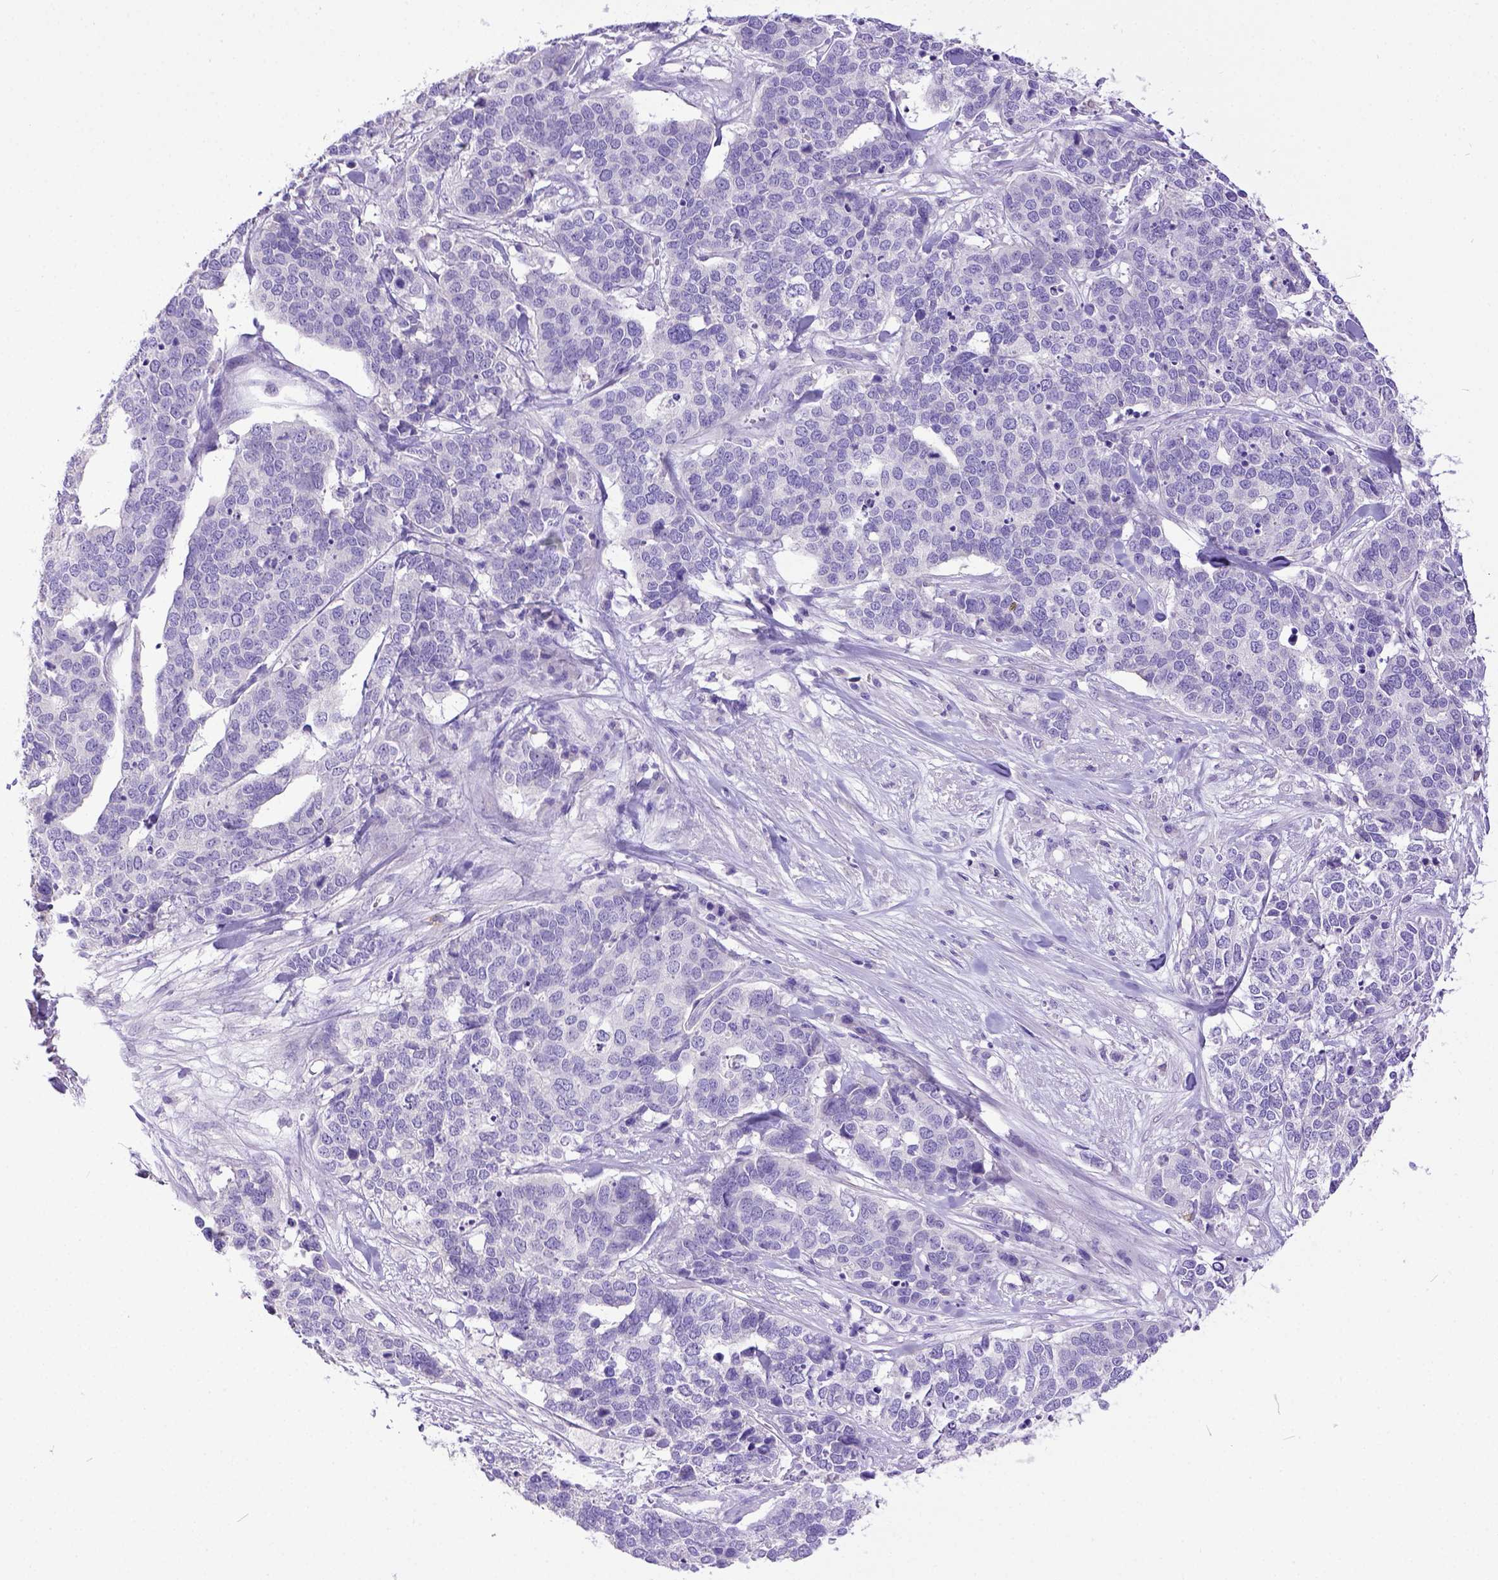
{"staining": {"intensity": "negative", "quantity": "none", "location": "none"}, "tissue": "ovarian cancer", "cell_type": "Tumor cells", "image_type": "cancer", "snomed": [{"axis": "morphology", "description": "Carcinoma, endometroid"}, {"axis": "topography", "description": "Ovary"}], "caption": "Endometroid carcinoma (ovarian) stained for a protein using immunohistochemistry shows no staining tumor cells.", "gene": "KIT", "patient": {"sex": "female", "age": 65}}